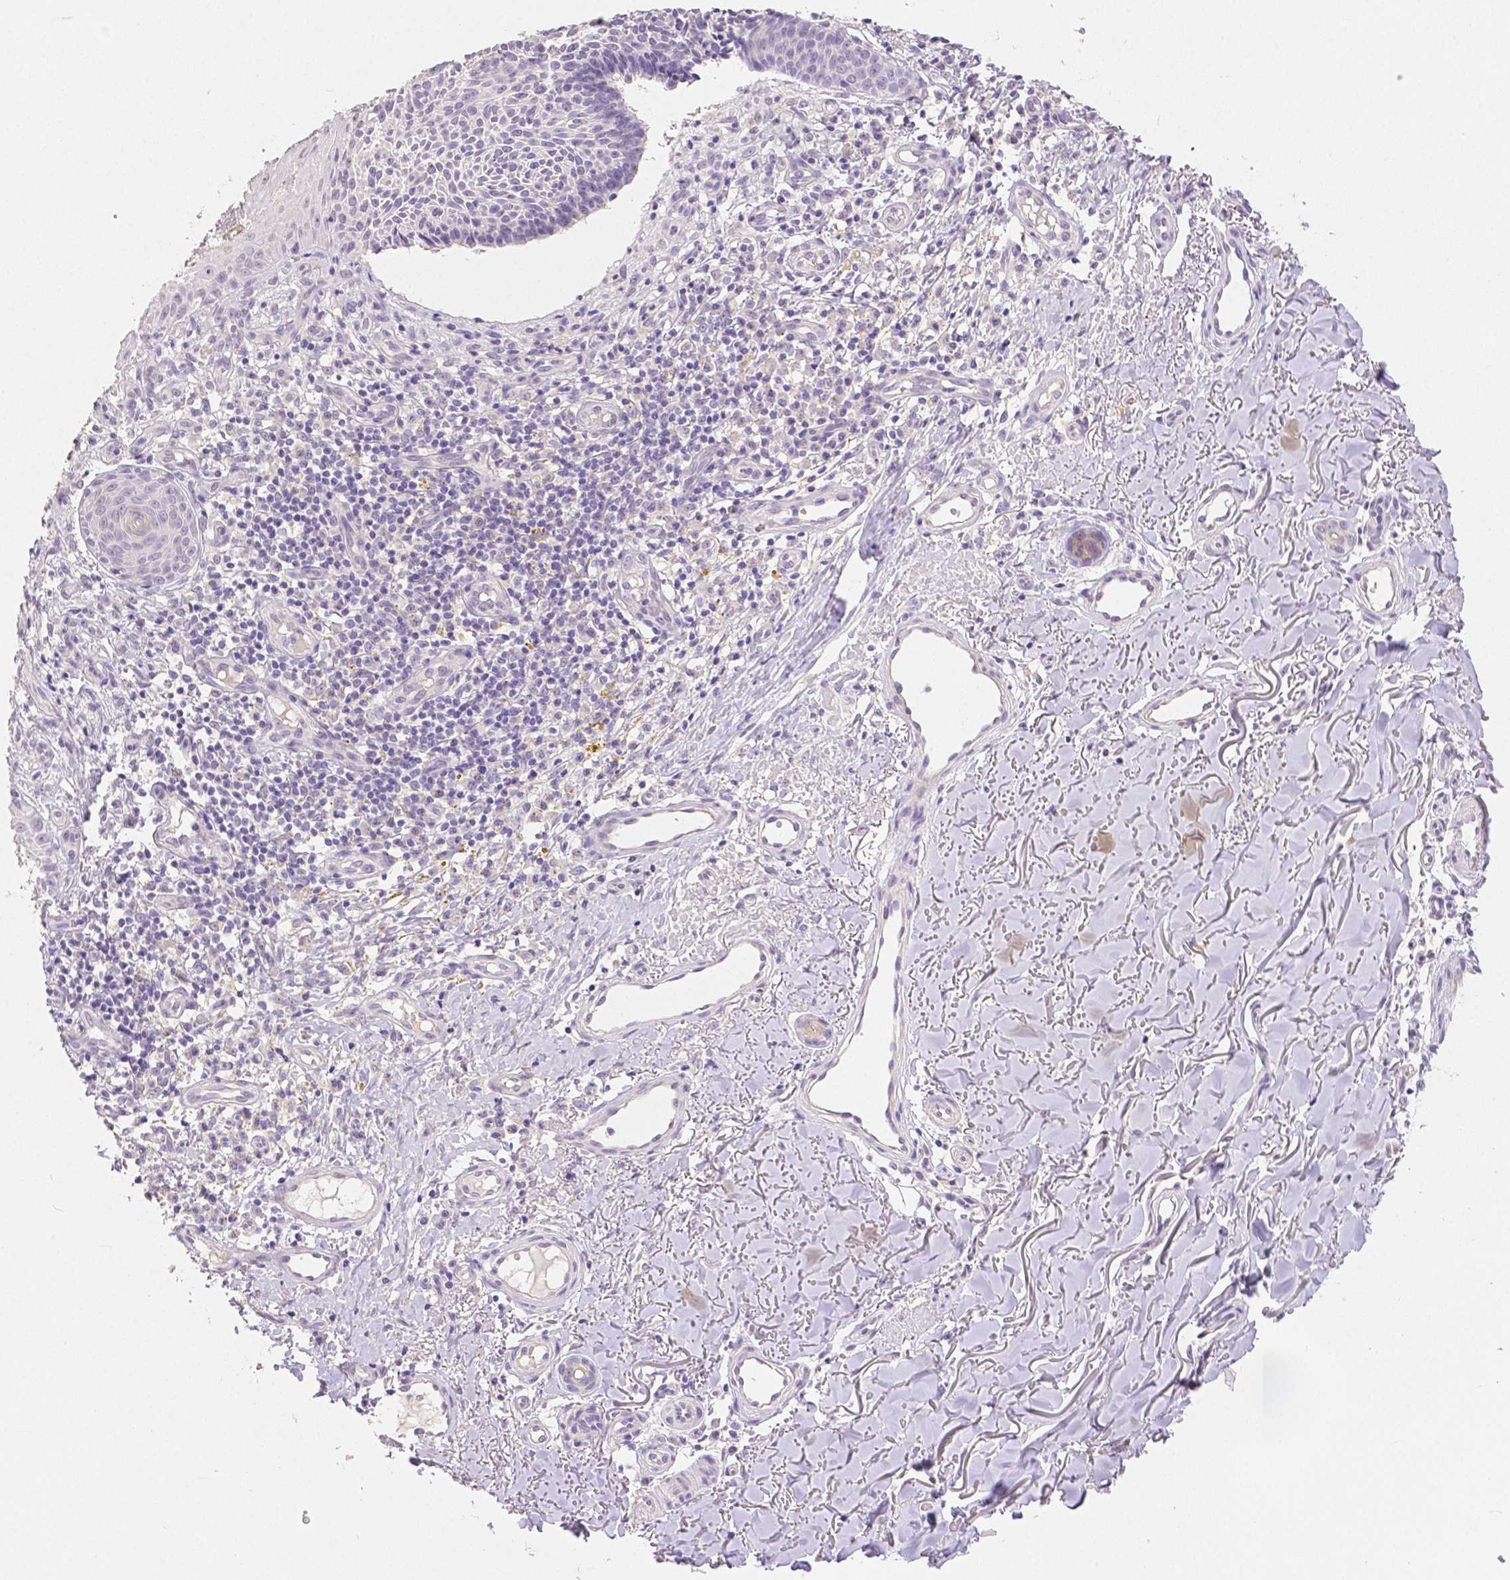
{"staining": {"intensity": "negative", "quantity": "none", "location": "none"}, "tissue": "skin cancer", "cell_type": "Tumor cells", "image_type": "cancer", "snomed": [{"axis": "morphology", "description": "Basal cell carcinoma"}, {"axis": "topography", "description": "Skin"}], "caption": "A histopathology image of skin cancer (basal cell carcinoma) stained for a protein reveals no brown staining in tumor cells.", "gene": "OCLN", "patient": {"sex": "male", "age": 88}}